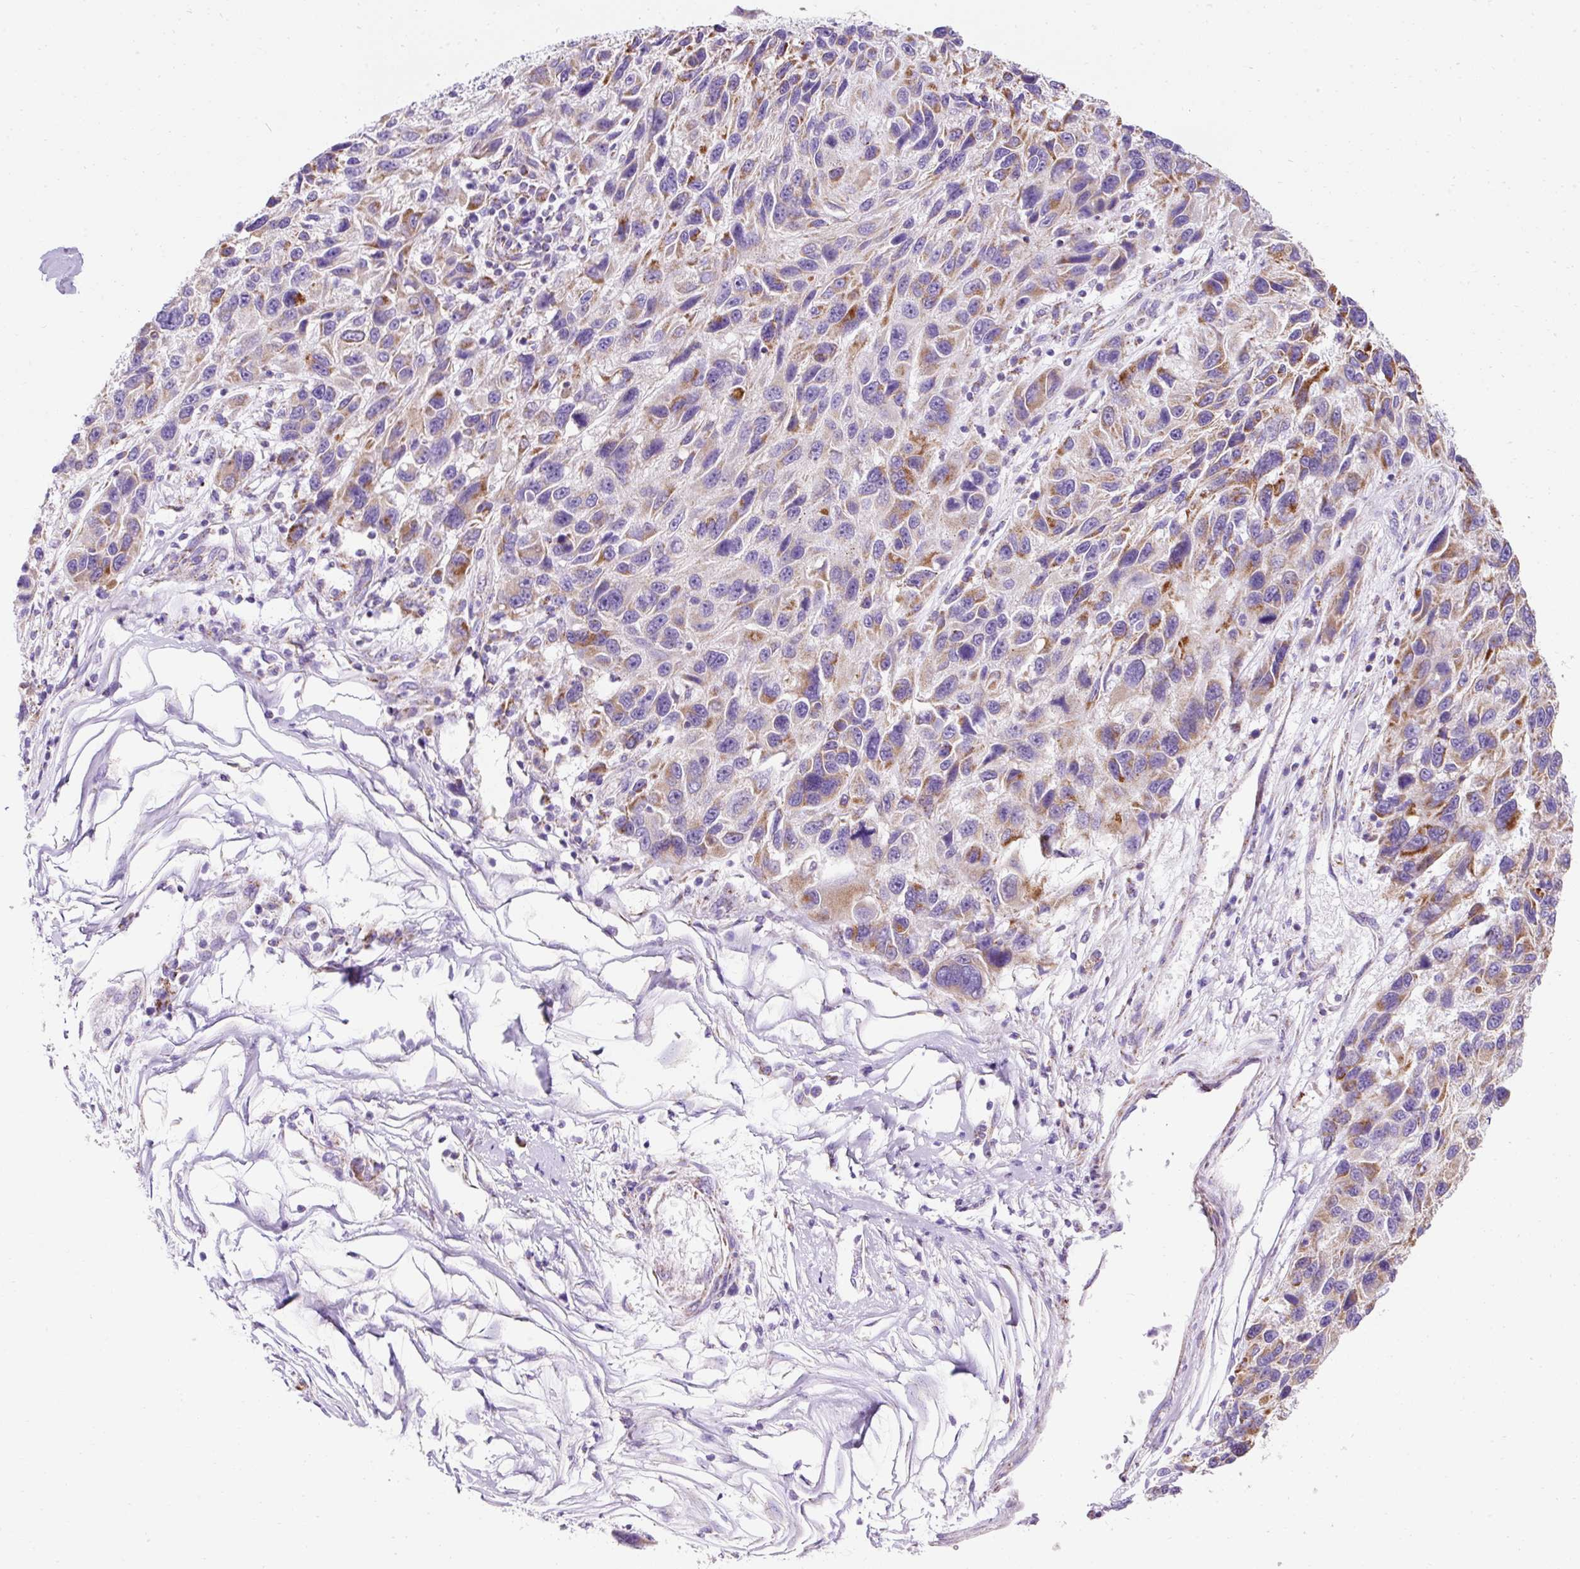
{"staining": {"intensity": "moderate", "quantity": "25%-75%", "location": "cytoplasmic/membranous"}, "tissue": "melanoma", "cell_type": "Tumor cells", "image_type": "cancer", "snomed": [{"axis": "morphology", "description": "Malignant melanoma, NOS"}, {"axis": "topography", "description": "Skin"}], "caption": "A photomicrograph of human melanoma stained for a protein shows moderate cytoplasmic/membranous brown staining in tumor cells. Using DAB (3,3'-diaminobenzidine) (brown) and hematoxylin (blue) stains, captured at high magnification using brightfield microscopy.", "gene": "PLPP2", "patient": {"sex": "male", "age": 53}}